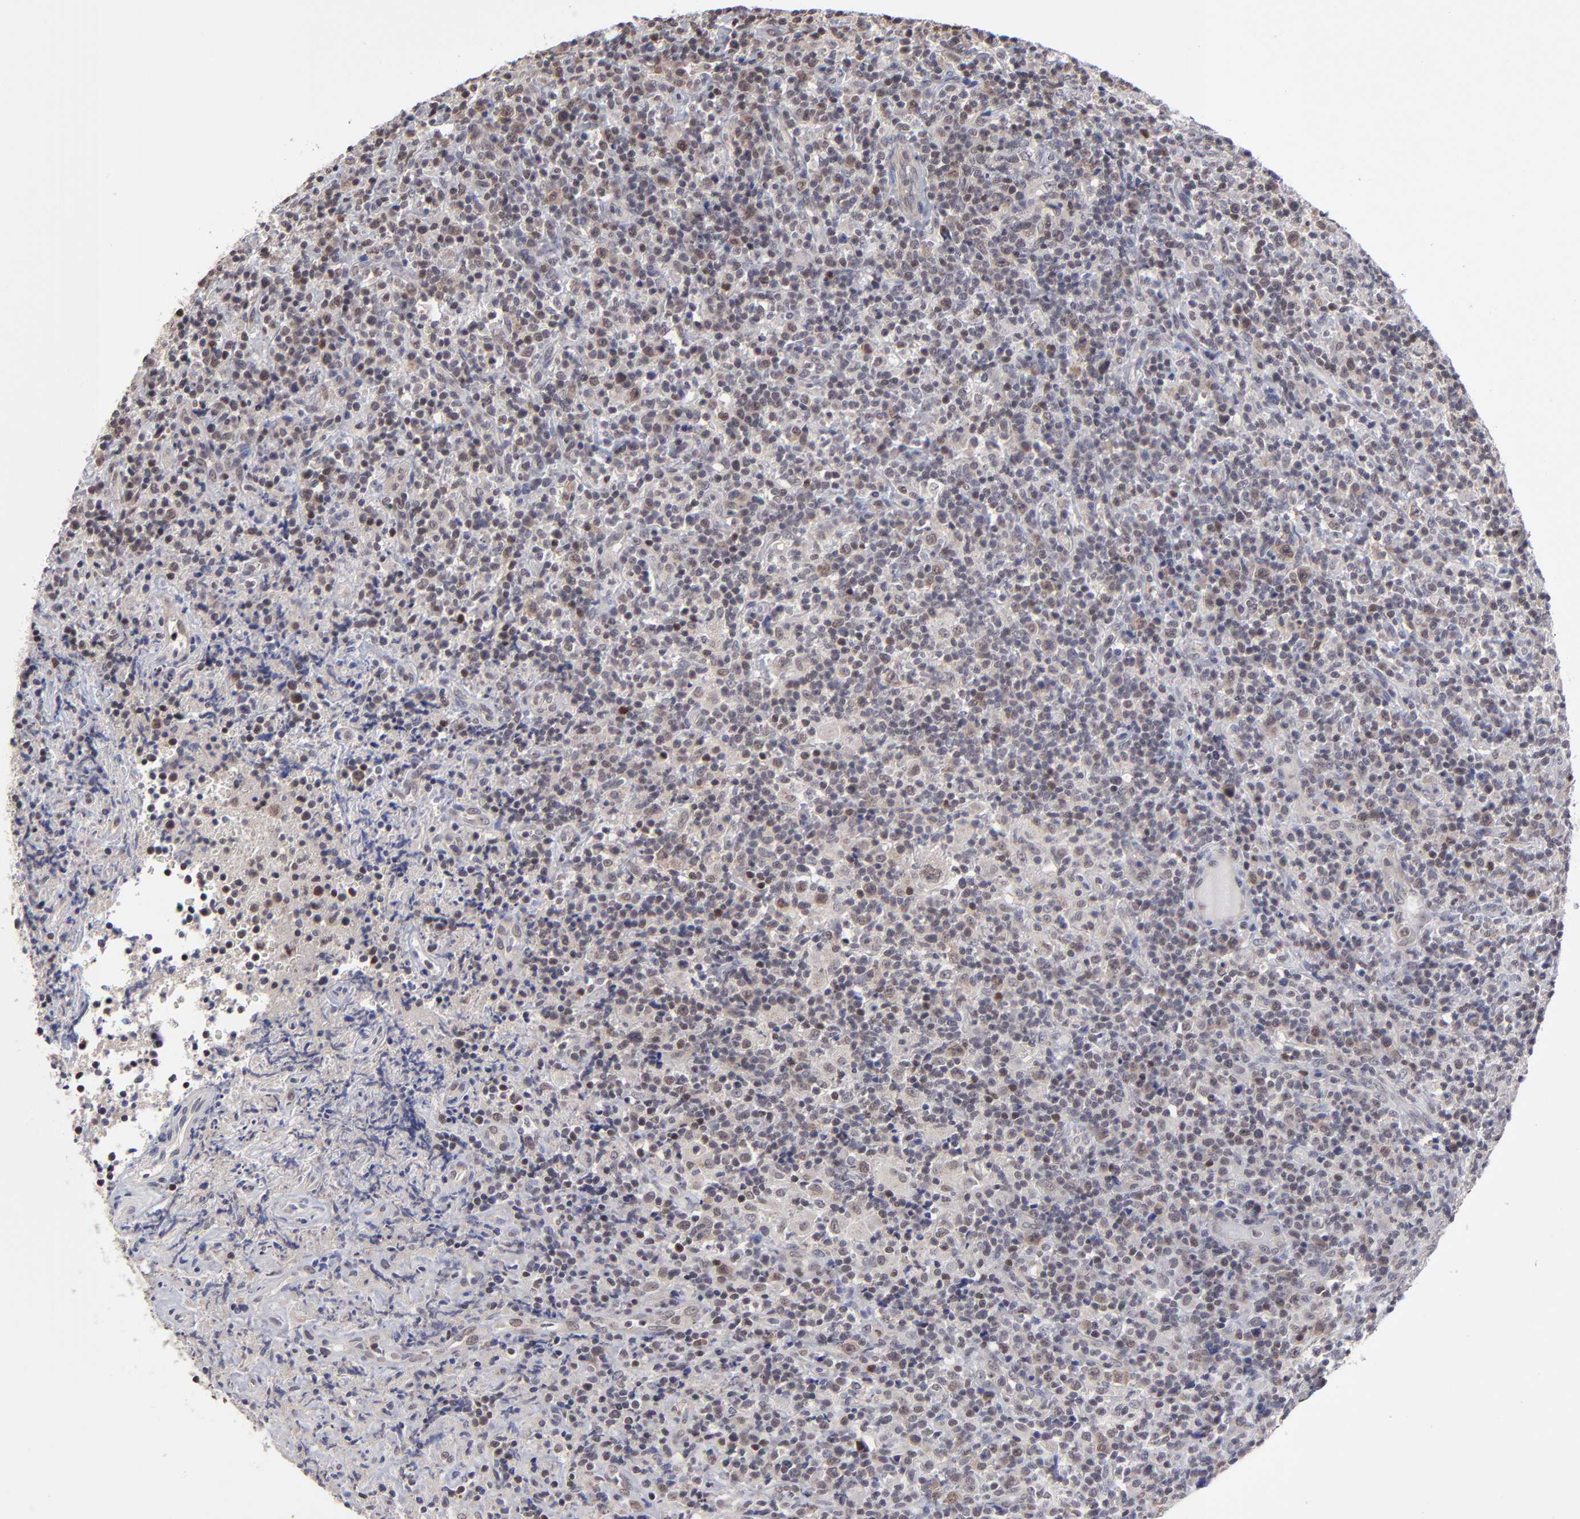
{"staining": {"intensity": "weak", "quantity": "<25%", "location": "cytoplasmic/membranous"}, "tissue": "lymphoma", "cell_type": "Tumor cells", "image_type": "cancer", "snomed": [{"axis": "morphology", "description": "Hodgkin's disease, NOS"}, {"axis": "topography", "description": "Lymph node"}], "caption": "The image displays no significant staining in tumor cells of lymphoma.", "gene": "ZNF419", "patient": {"sex": "male", "age": 65}}